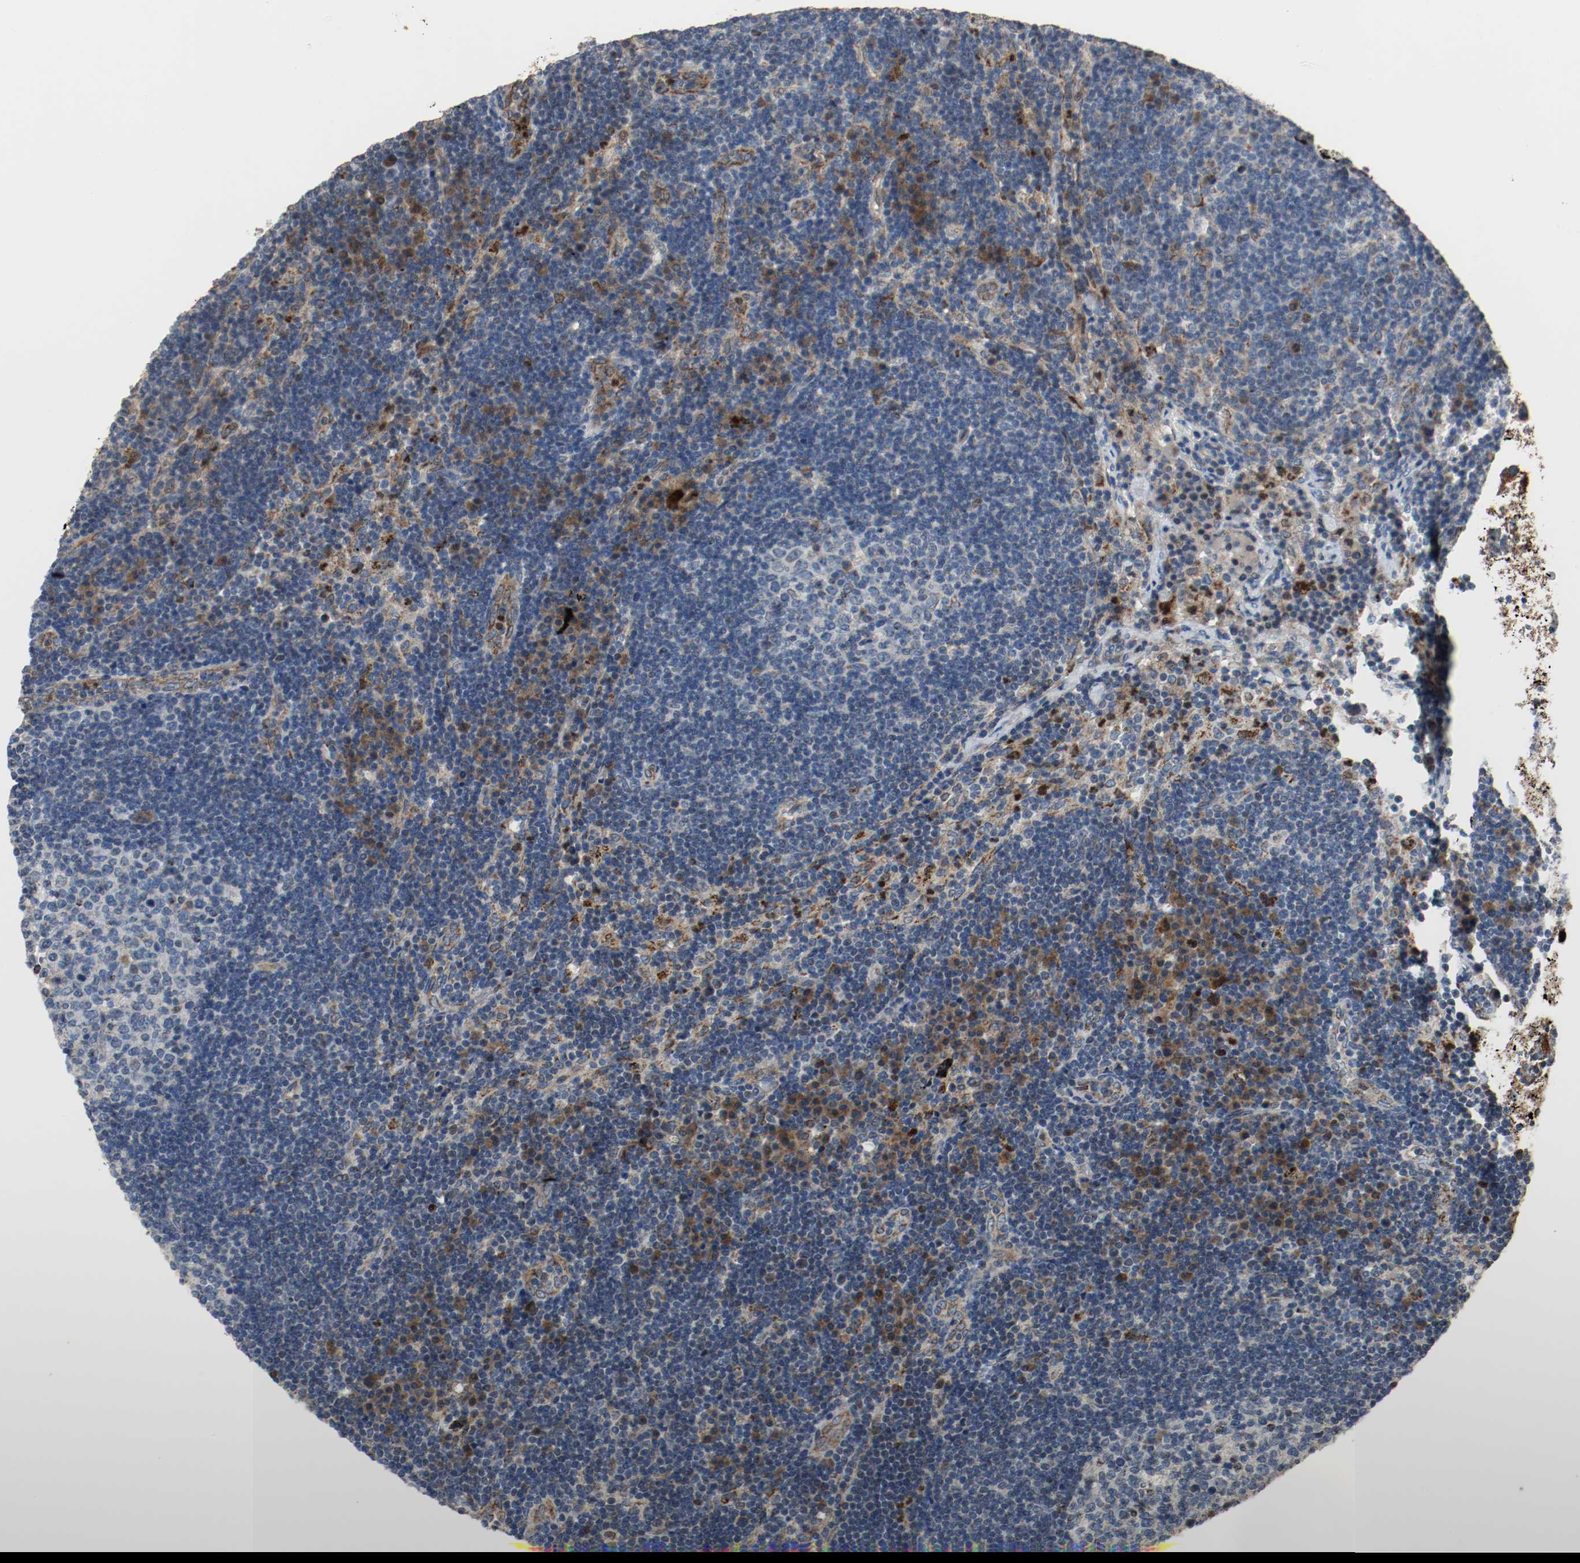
{"staining": {"intensity": "weak", "quantity": "25%-75%", "location": "nuclear"}, "tissue": "lymph node", "cell_type": "Germinal center cells", "image_type": "normal", "snomed": [{"axis": "morphology", "description": "Normal tissue, NOS"}, {"axis": "morphology", "description": "Squamous cell carcinoma, metastatic, NOS"}, {"axis": "topography", "description": "Lymph node"}], "caption": "A high-resolution micrograph shows immunohistochemistry (IHC) staining of benign lymph node, which shows weak nuclear expression in about 25%-75% of germinal center cells.", "gene": "ALDH4A1", "patient": {"sex": "female", "age": 53}}